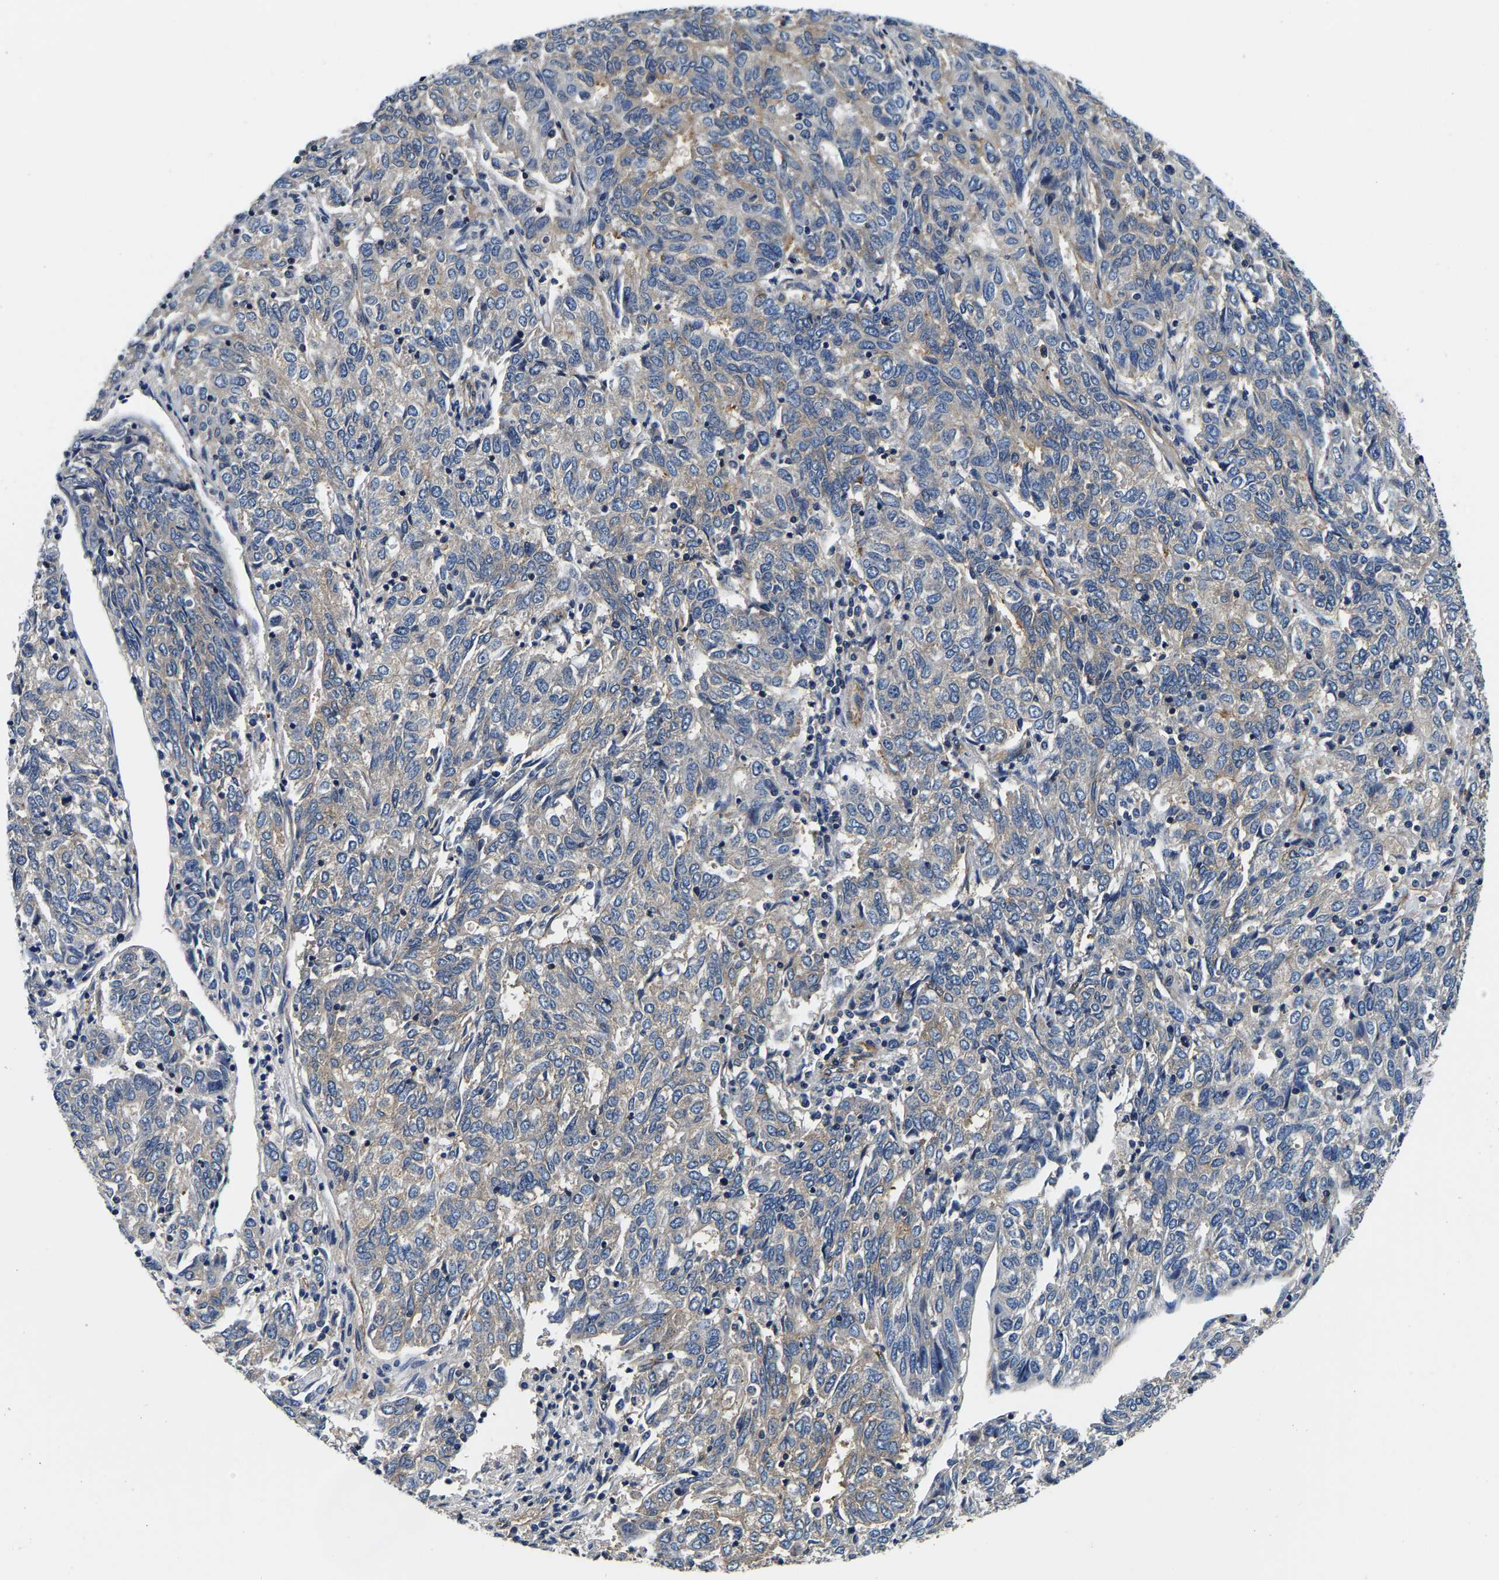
{"staining": {"intensity": "weak", "quantity": "<25%", "location": "cytoplasmic/membranous"}, "tissue": "endometrial cancer", "cell_type": "Tumor cells", "image_type": "cancer", "snomed": [{"axis": "morphology", "description": "Adenocarcinoma, NOS"}, {"axis": "topography", "description": "Endometrium"}], "caption": "DAB immunohistochemical staining of human endometrial cancer demonstrates no significant staining in tumor cells. Brightfield microscopy of immunohistochemistry stained with DAB (brown) and hematoxylin (blue), captured at high magnification.", "gene": "SH3GLB1", "patient": {"sex": "female", "age": 80}}